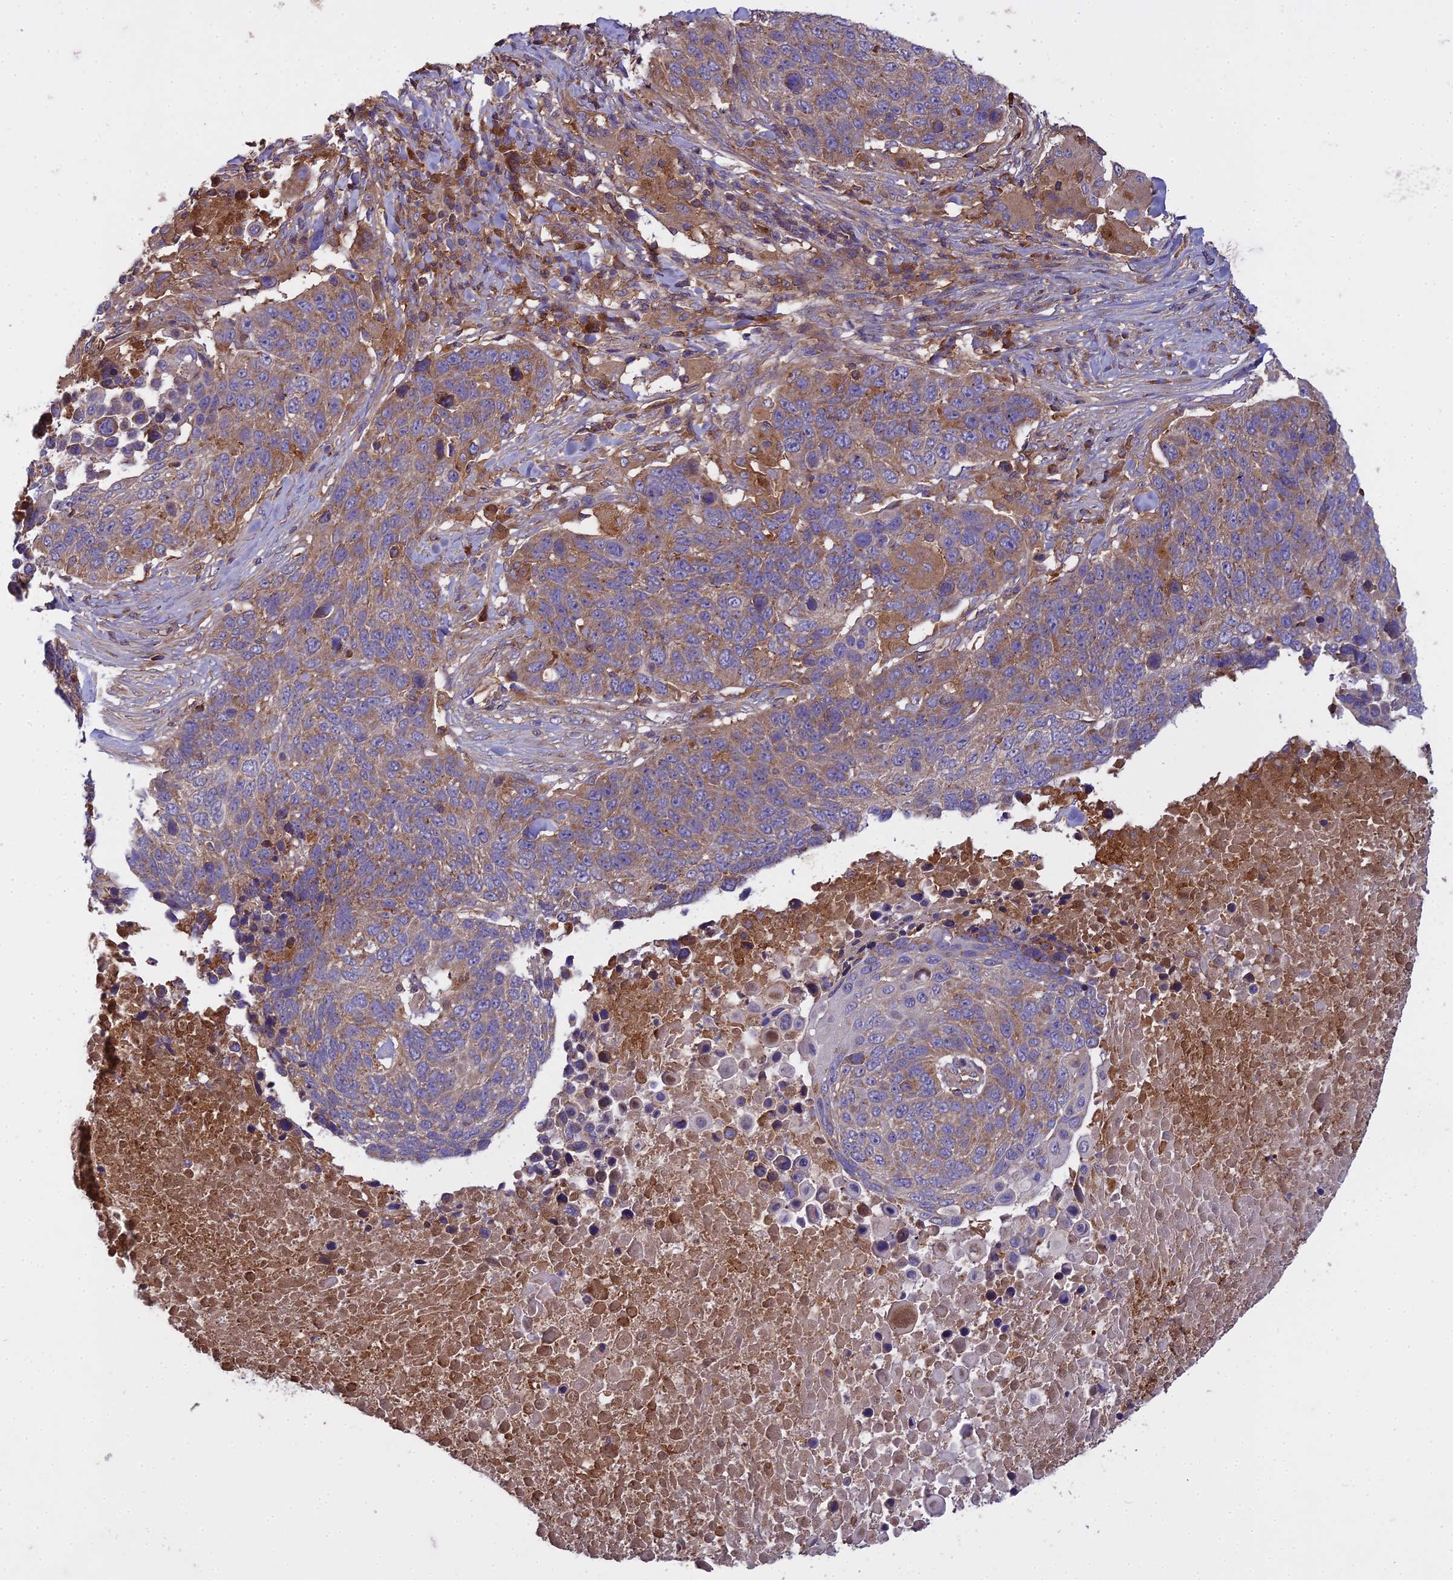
{"staining": {"intensity": "moderate", "quantity": ">75%", "location": "cytoplasmic/membranous"}, "tissue": "lung cancer", "cell_type": "Tumor cells", "image_type": "cancer", "snomed": [{"axis": "morphology", "description": "Normal tissue, NOS"}, {"axis": "morphology", "description": "Squamous cell carcinoma, NOS"}, {"axis": "topography", "description": "Lymph node"}, {"axis": "topography", "description": "Lung"}], "caption": "Lung squamous cell carcinoma tissue shows moderate cytoplasmic/membranous positivity in about >75% of tumor cells, visualized by immunohistochemistry.", "gene": "CCDC167", "patient": {"sex": "male", "age": 66}}